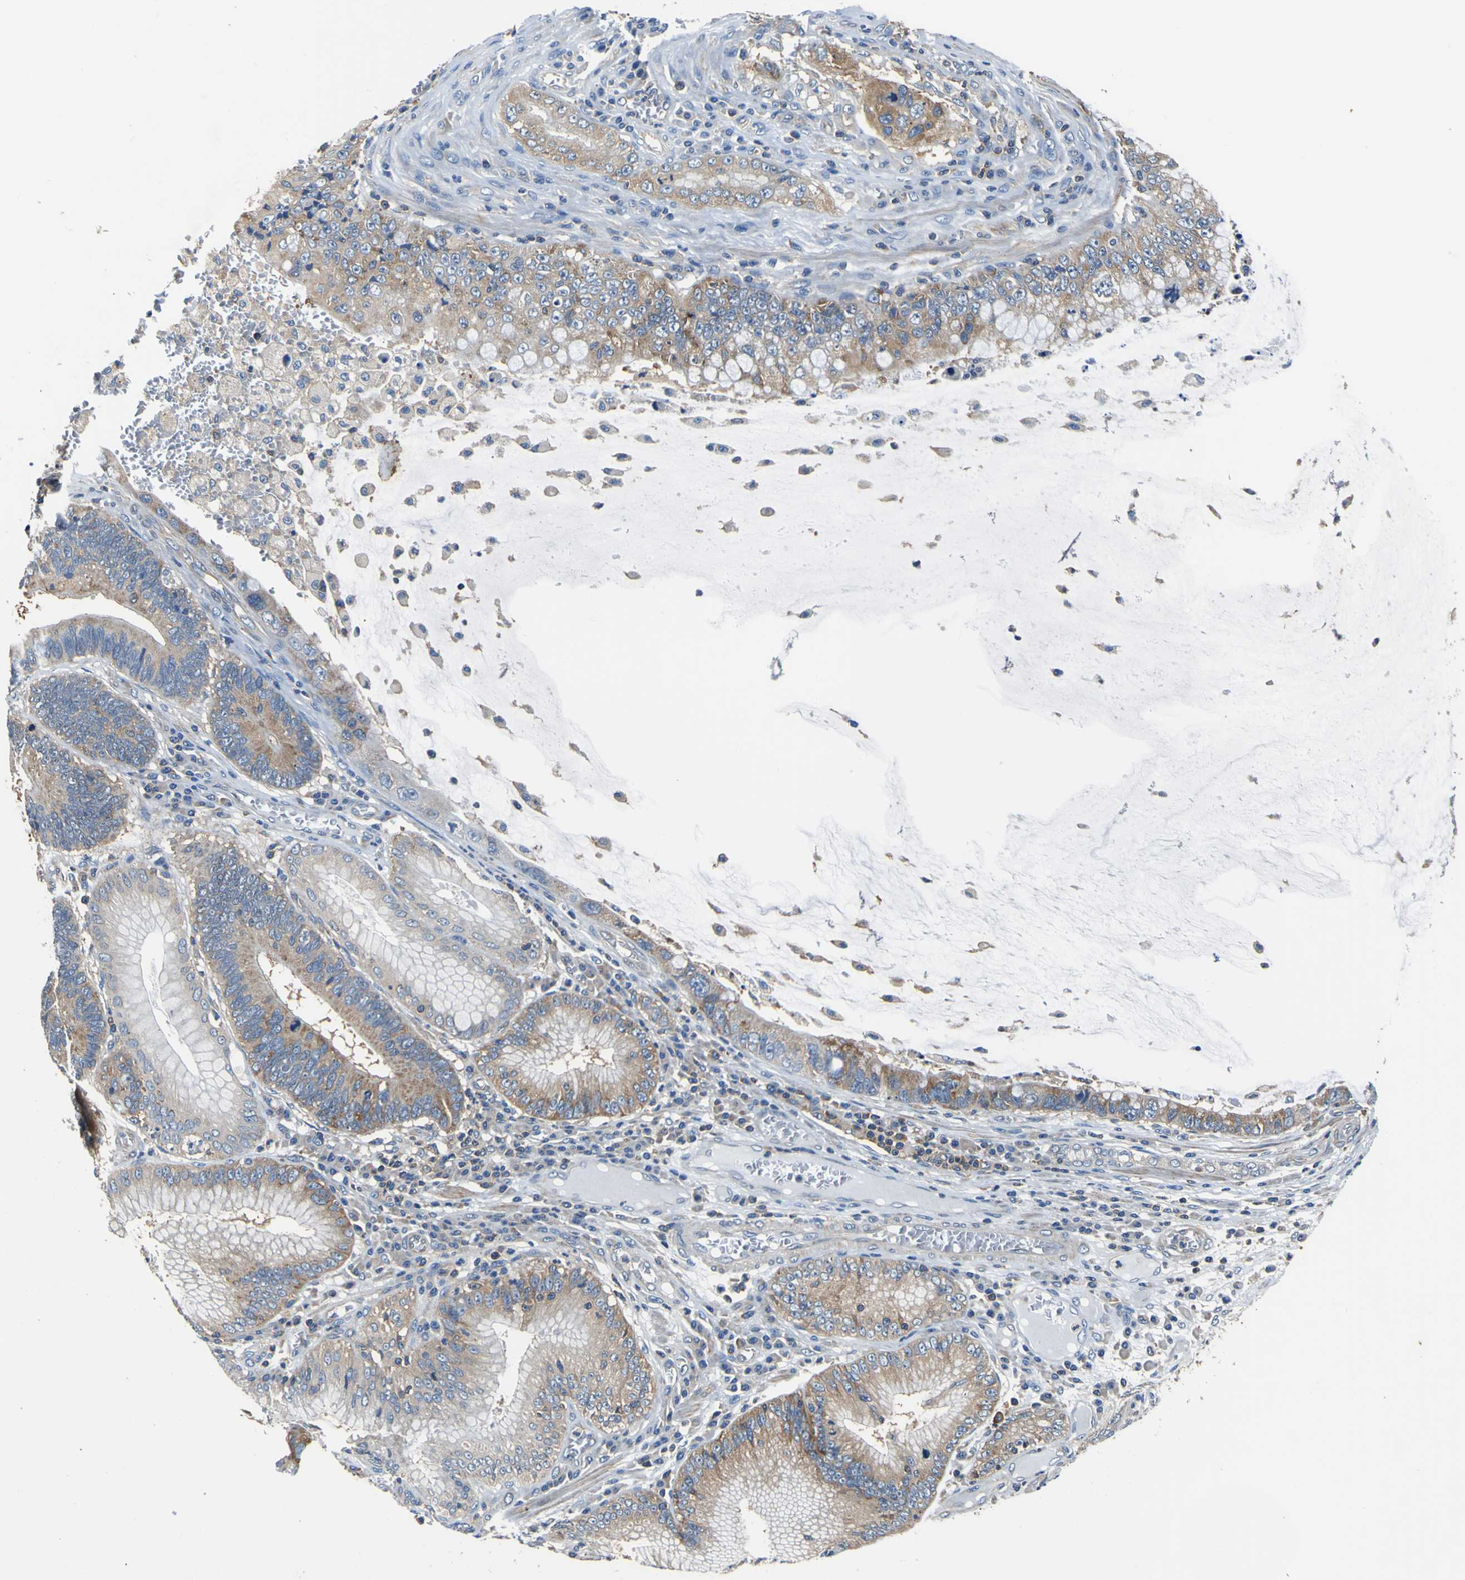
{"staining": {"intensity": "weak", "quantity": ">75%", "location": "cytoplasmic/membranous"}, "tissue": "stomach cancer", "cell_type": "Tumor cells", "image_type": "cancer", "snomed": [{"axis": "morphology", "description": "Adenocarcinoma, NOS"}, {"axis": "topography", "description": "Stomach"}], "caption": "Weak cytoplasmic/membranous expression is identified in approximately >75% of tumor cells in adenocarcinoma (stomach).", "gene": "CNR2", "patient": {"sex": "male", "age": 59}}